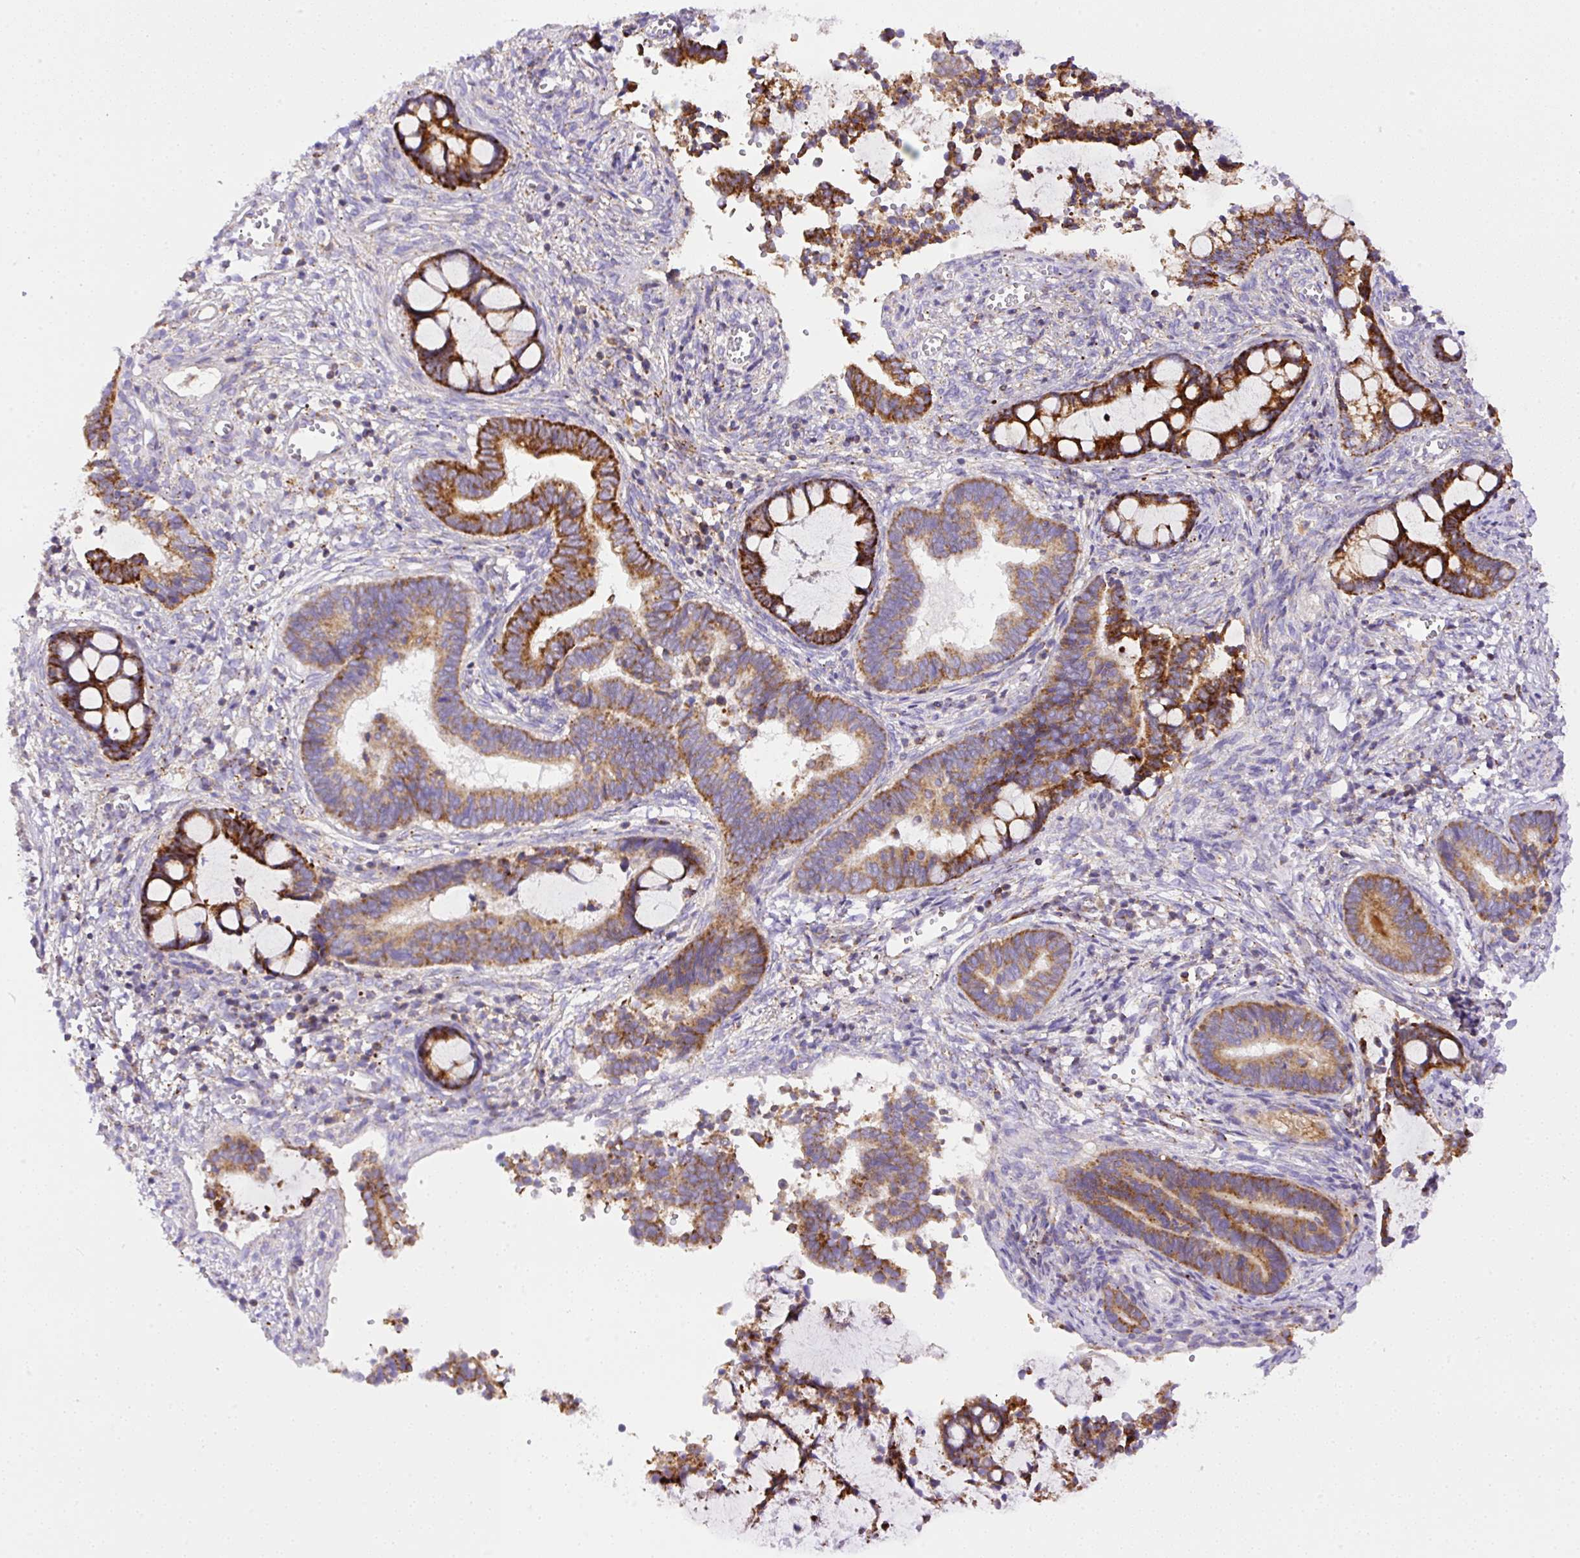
{"staining": {"intensity": "strong", "quantity": ">75%", "location": "cytoplasmic/membranous"}, "tissue": "cervical cancer", "cell_type": "Tumor cells", "image_type": "cancer", "snomed": [{"axis": "morphology", "description": "Adenocarcinoma, NOS"}, {"axis": "topography", "description": "Cervix"}], "caption": "Immunohistochemistry (IHC) (DAB) staining of cervical cancer demonstrates strong cytoplasmic/membranous protein expression in approximately >75% of tumor cells.", "gene": "NF1", "patient": {"sex": "female", "age": 44}}